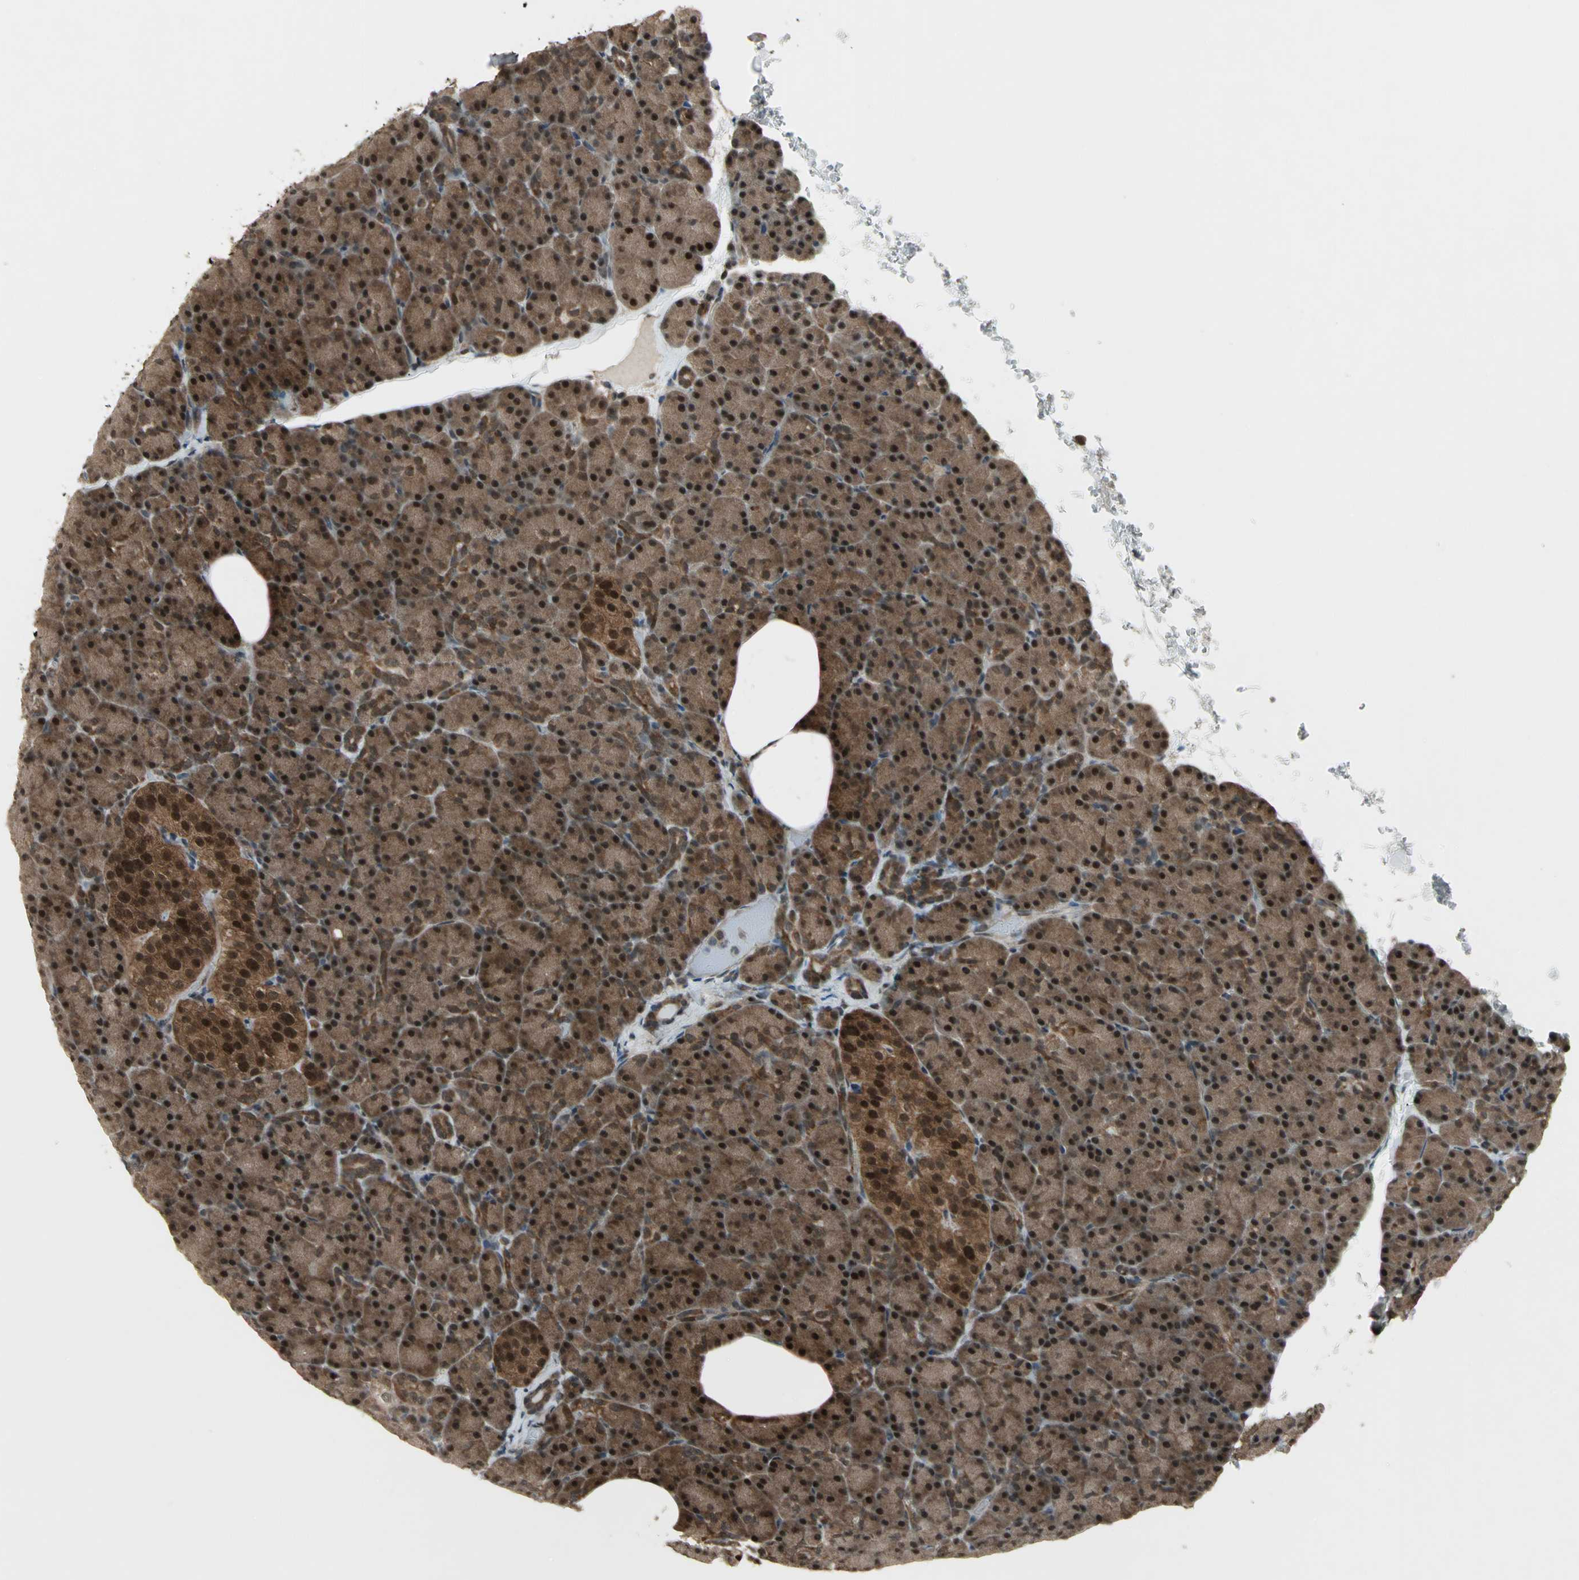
{"staining": {"intensity": "strong", "quantity": ">75%", "location": "cytoplasmic/membranous,nuclear"}, "tissue": "pancreas", "cell_type": "Exocrine glandular cells", "image_type": "normal", "snomed": [{"axis": "morphology", "description": "Normal tissue, NOS"}, {"axis": "topography", "description": "Pancreas"}], "caption": "A histopathology image of pancreas stained for a protein reveals strong cytoplasmic/membranous,nuclear brown staining in exocrine glandular cells.", "gene": "COPS5", "patient": {"sex": "female", "age": 43}}